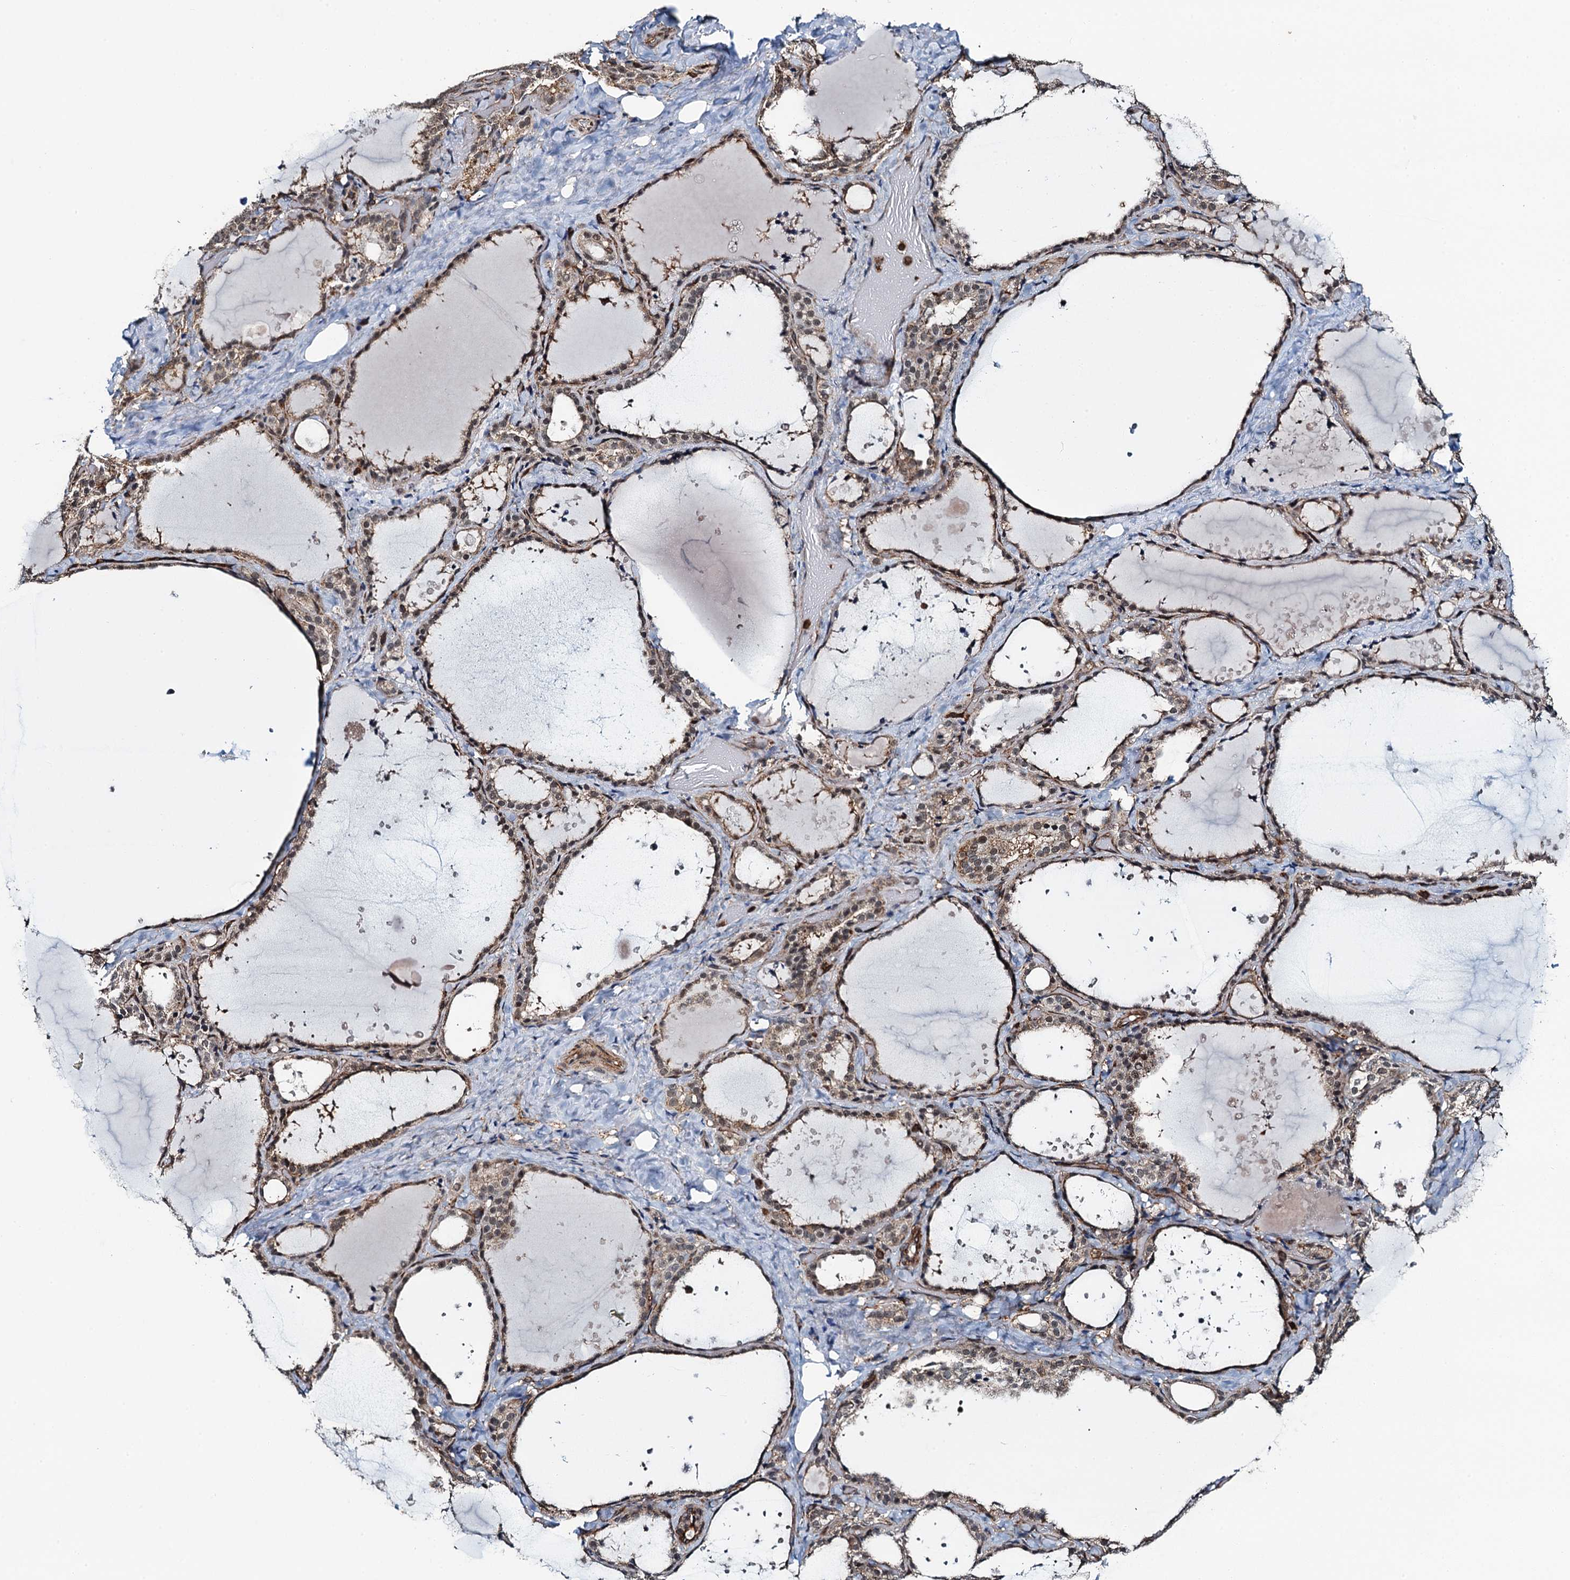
{"staining": {"intensity": "moderate", "quantity": ">75%", "location": "cytoplasmic/membranous"}, "tissue": "thyroid gland", "cell_type": "Glandular cells", "image_type": "normal", "snomed": [{"axis": "morphology", "description": "Normal tissue, NOS"}, {"axis": "topography", "description": "Thyroid gland"}], "caption": "This photomicrograph shows immunohistochemistry staining of benign human thyroid gland, with medium moderate cytoplasmic/membranous expression in about >75% of glandular cells.", "gene": "WHAMM", "patient": {"sex": "female", "age": 44}}